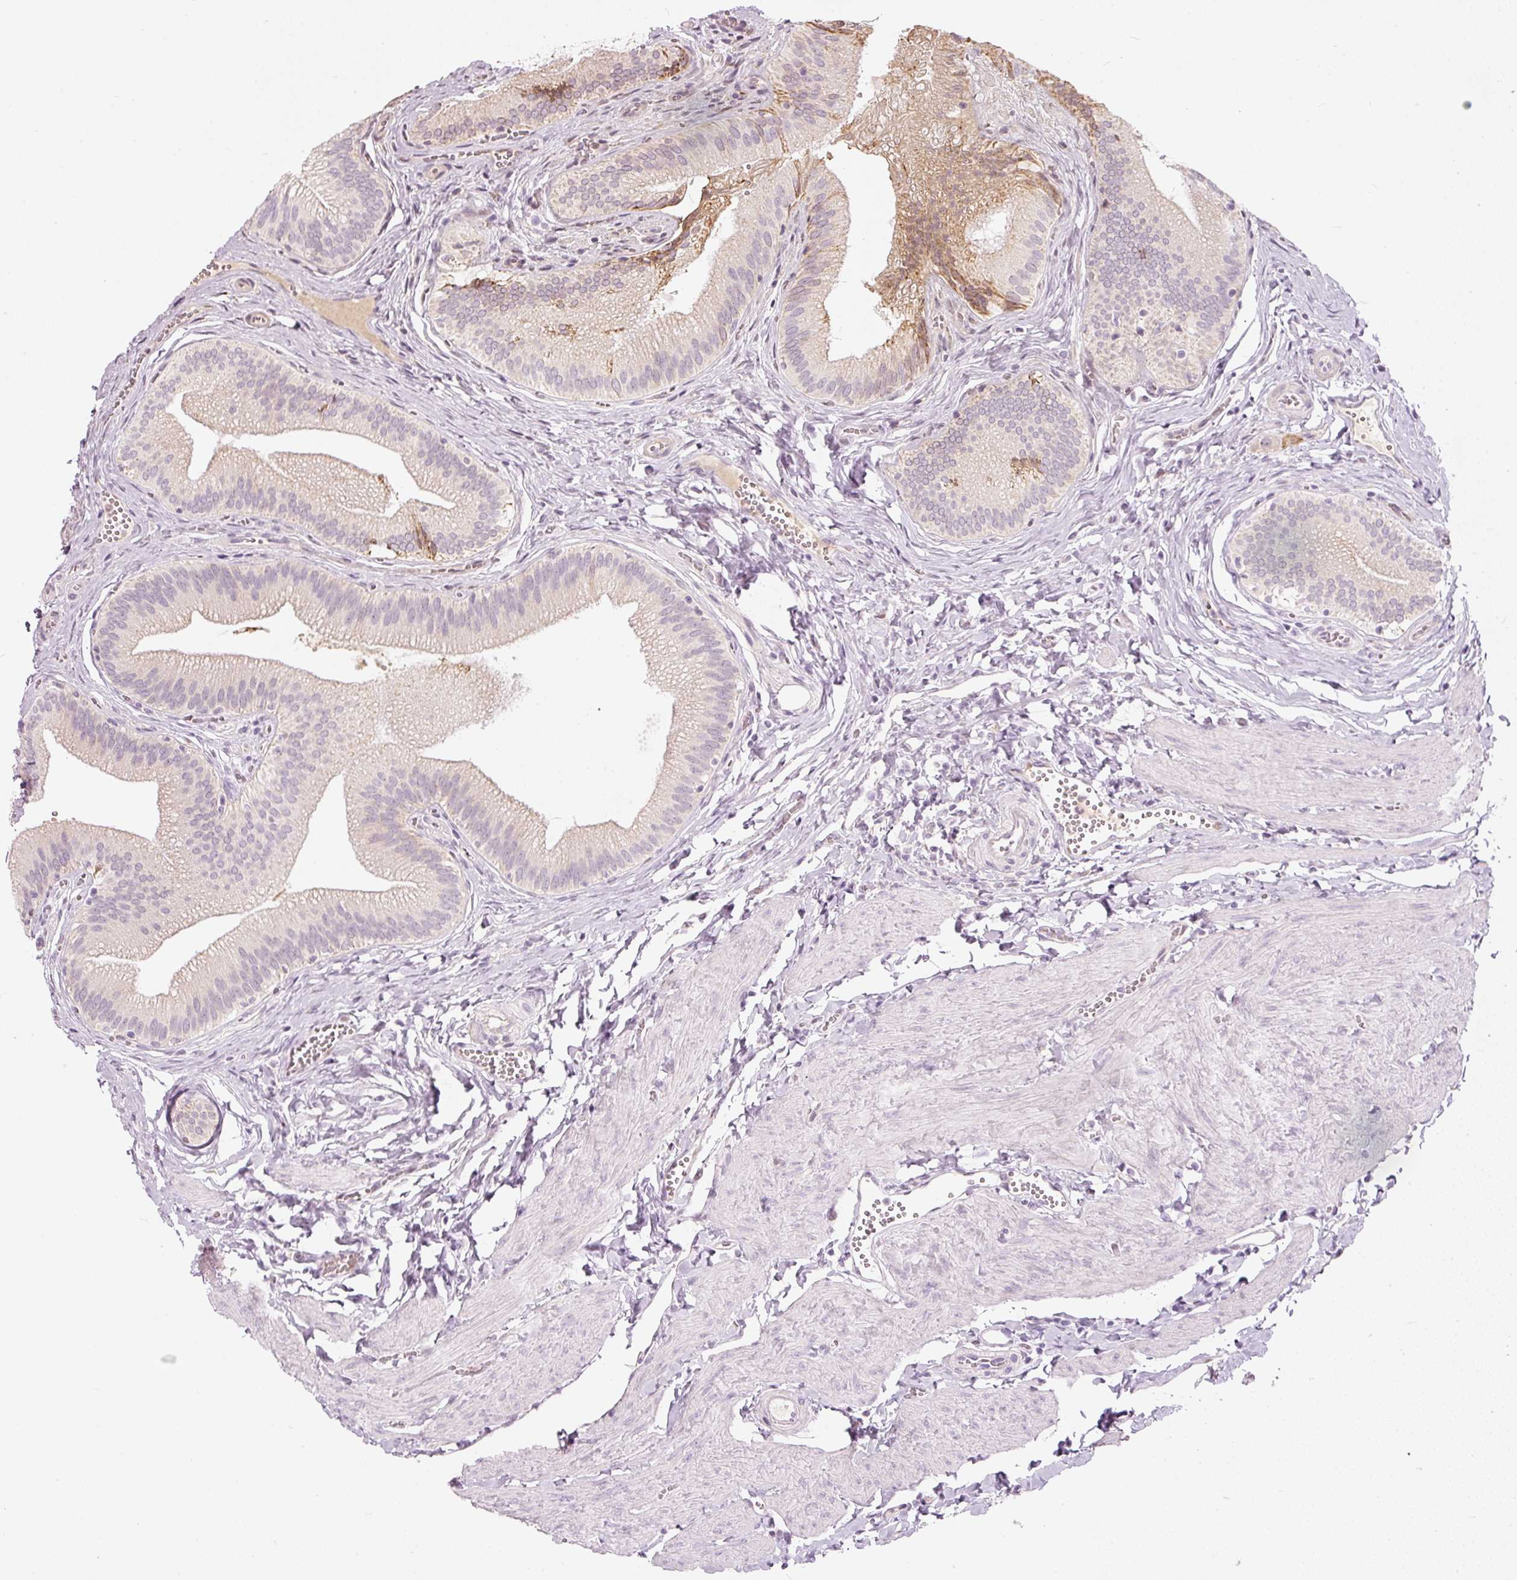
{"staining": {"intensity": "moderate", "quantity": "<25%", "location": "cytoplasmic/membranous"}, "tissue": "gallbladder", "cell_type": "Glandular cells", "image_type": "normal", "snomed": [{"axis": "morphology", "description": "Normal tissue, NOS"}, {"axis": "topography", "description": "Gallbladder"}], "caption": "Moderate cytoplasmic/membranous protein expression is seen in approximately <25% of glandular cells in gallbladder.", "gene": "RNF39", "patient": {"sex": "male", "age": 17}}